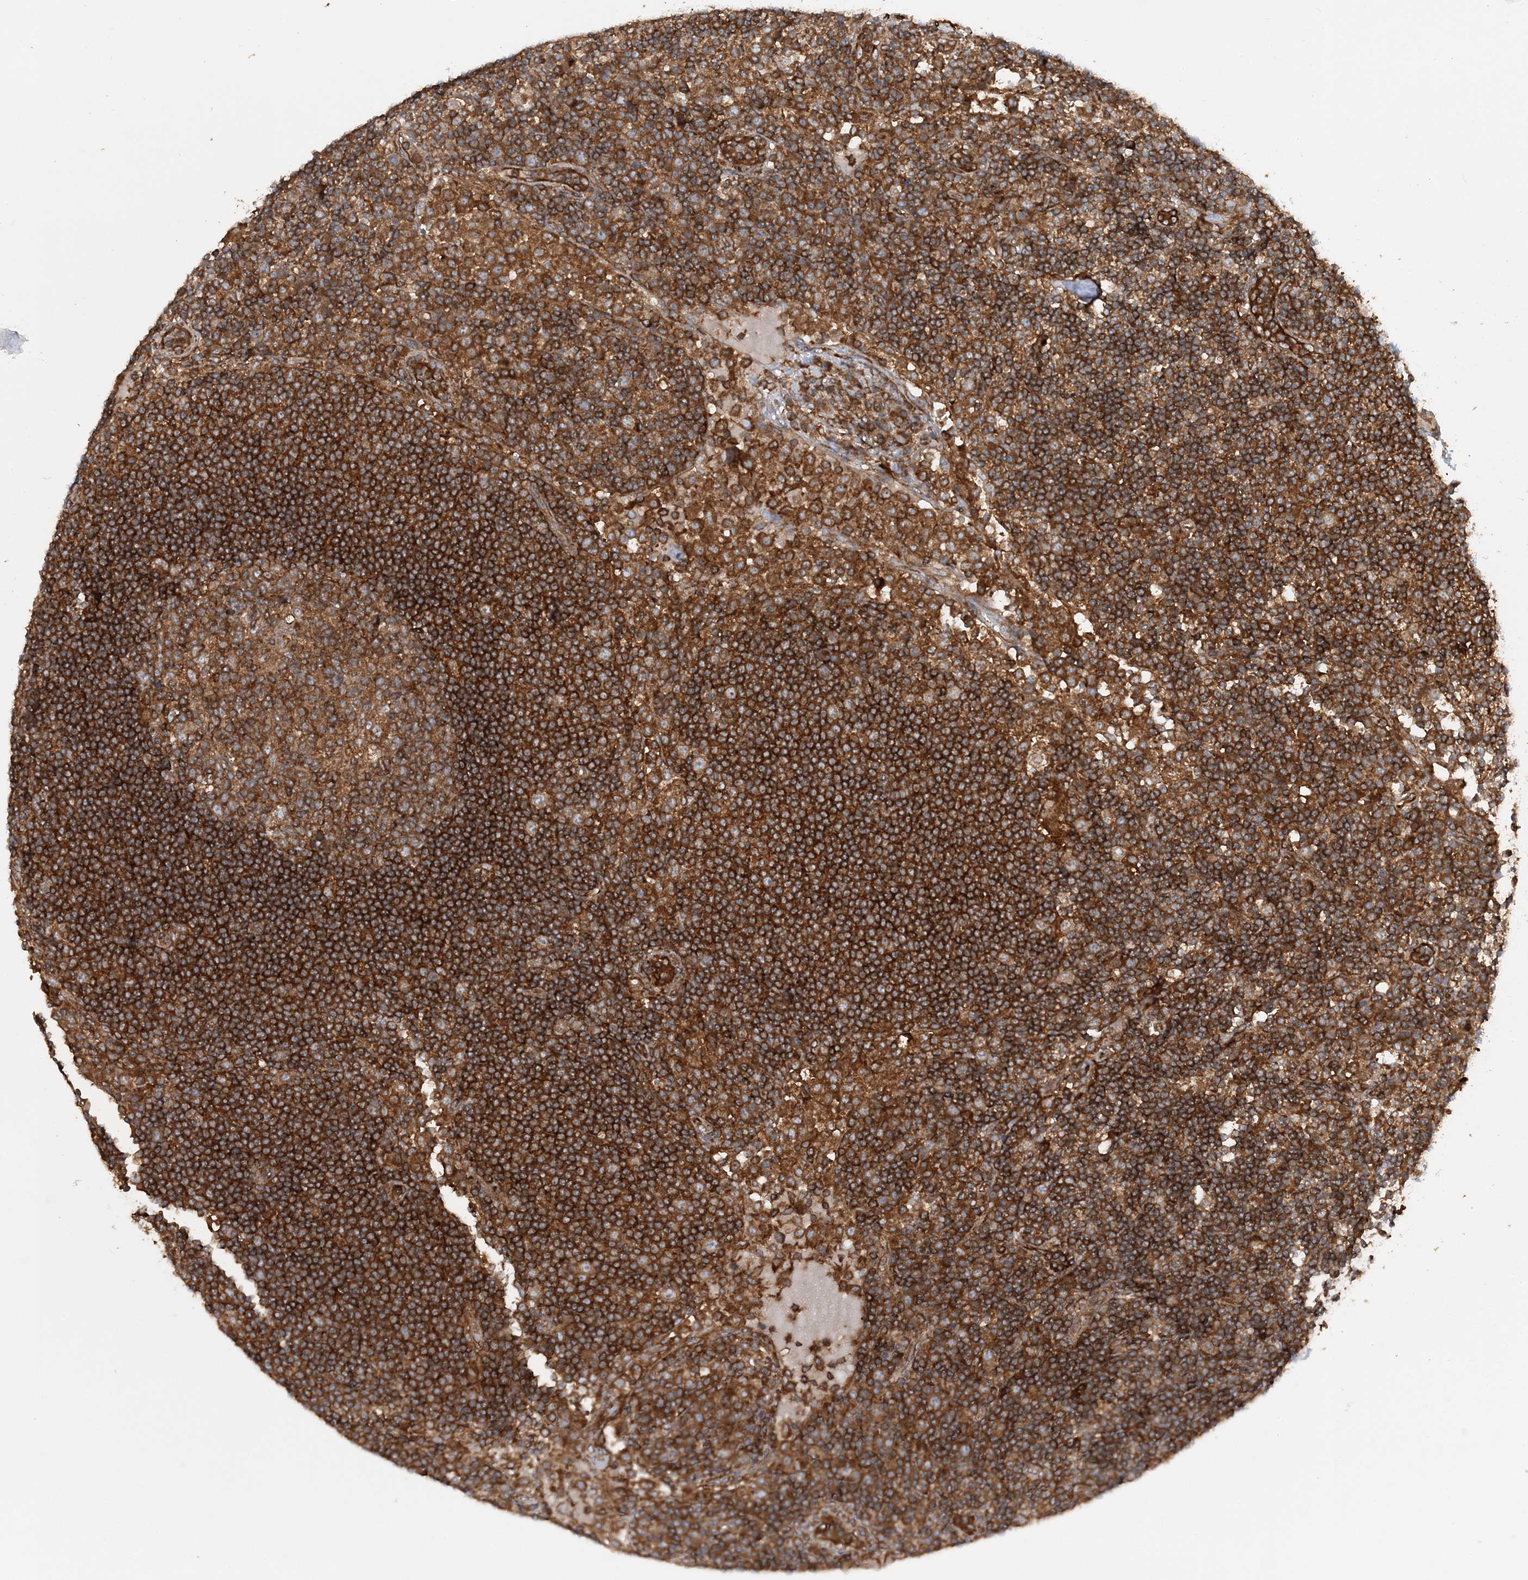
{"staining": {"intensity": "moderate", "quantity": ">75%", "location": "cytoplasmic/membranous"}, "tissue": "lymph node", "cell_type": "Germinal center cells", "image_type": "normal", "snomed": [{"axis": "morphology", "description": "Normal tissue, NOS"}, {"axis": "topography", "description": "Lymph node"}], "caption": "Germinal center cells display medium levels of moderate cytoplasmic/membranous staining in approximately >75% of cells in unremarkable lymph node. (brown staining indicates protein expression, while blue staining denotes nuclei).", "gene": "ACAP2", "patient": {"sex": "female", "age": 53}}